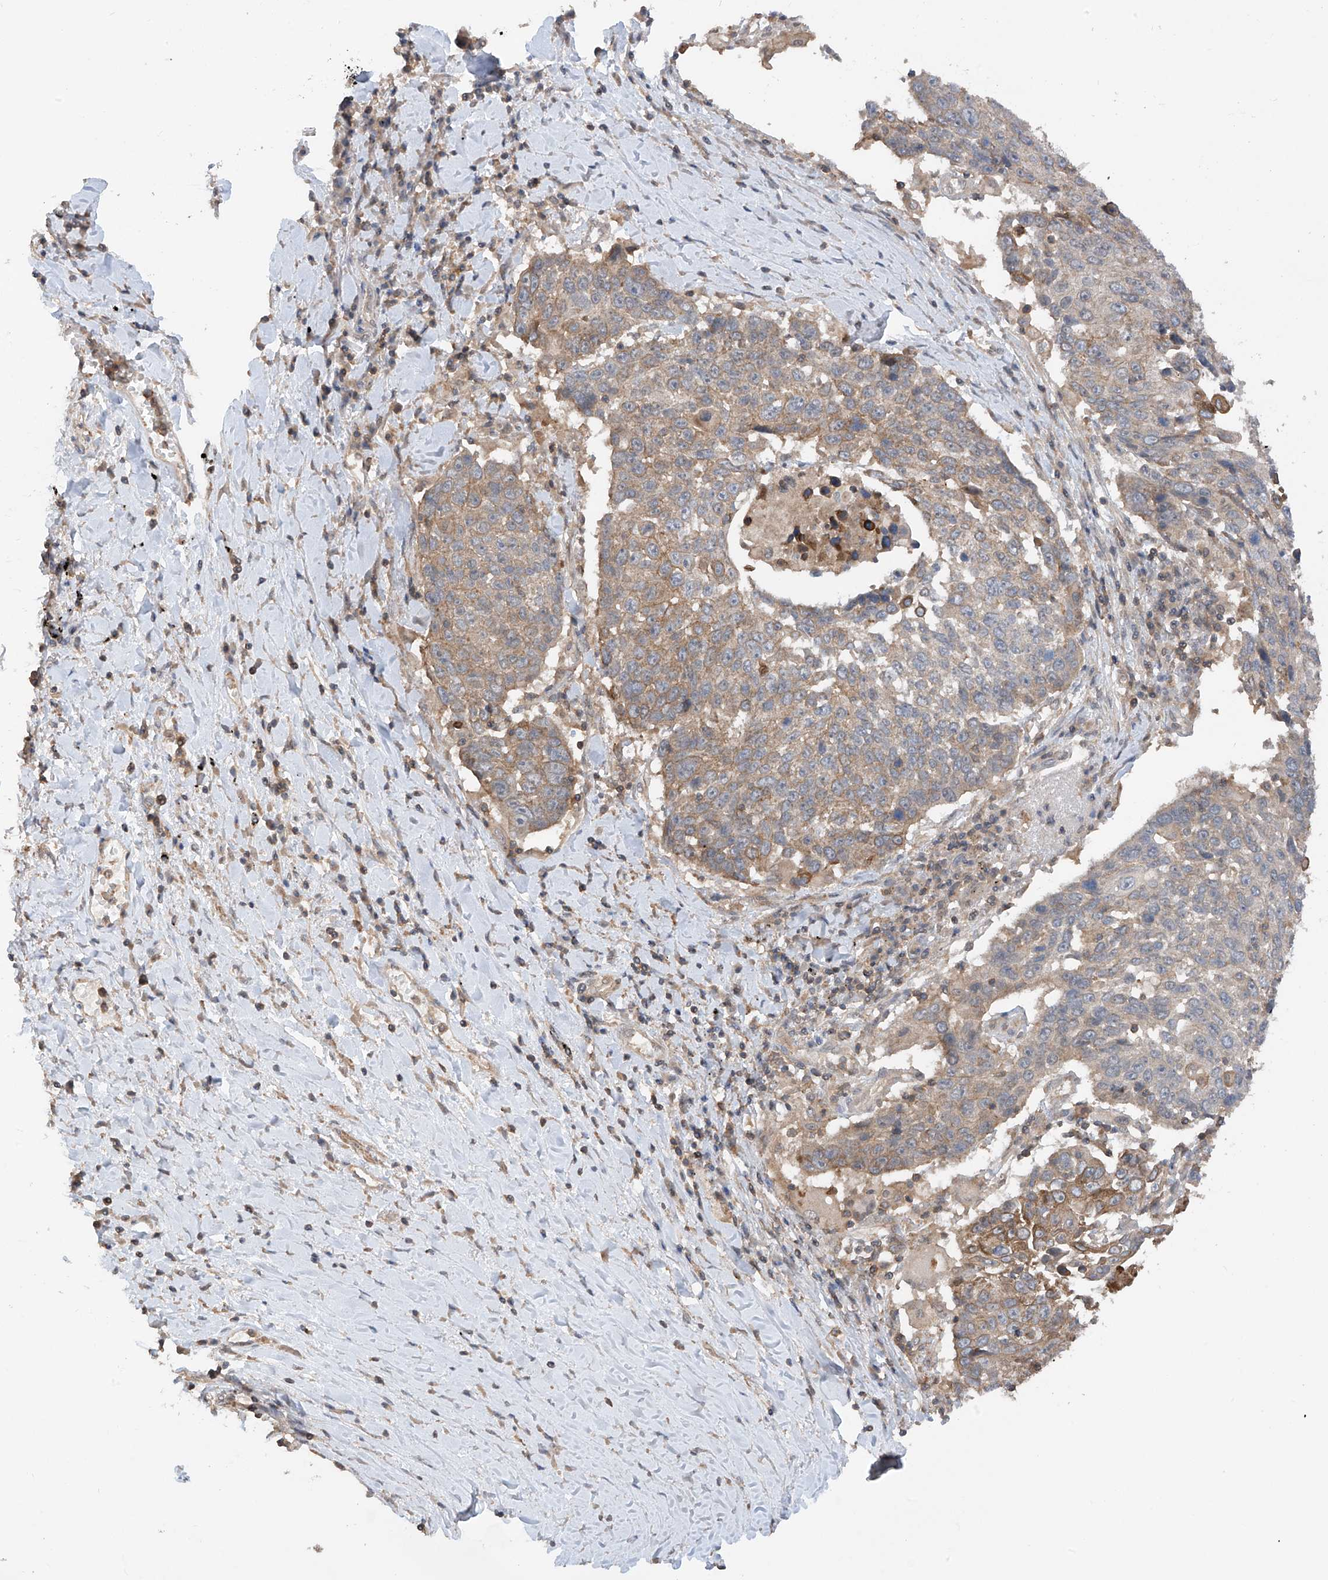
{"staining": {"intensity": "weak", "quantity": "25%-75%", "location": "cytoplasmic/membranous"}, "tissue": "lung cancer", "cell_type": "Tumor cells", "image_type": "cancer", "snomed": [{"axis": "morphology", "description": "Squamous cell carcinoma, NOS"}, {"axis": "topography", "description": "Lung"}], "caption": "The micrograph reveals immunohistochemical staining of lung squamous cell carcinoma. There is weak cytoplasmic/membranous positivity is seen in about 25%-75% of tumor cells.", "gene": "RPAIN", "patient": {"sex": "male", "age": 66}}